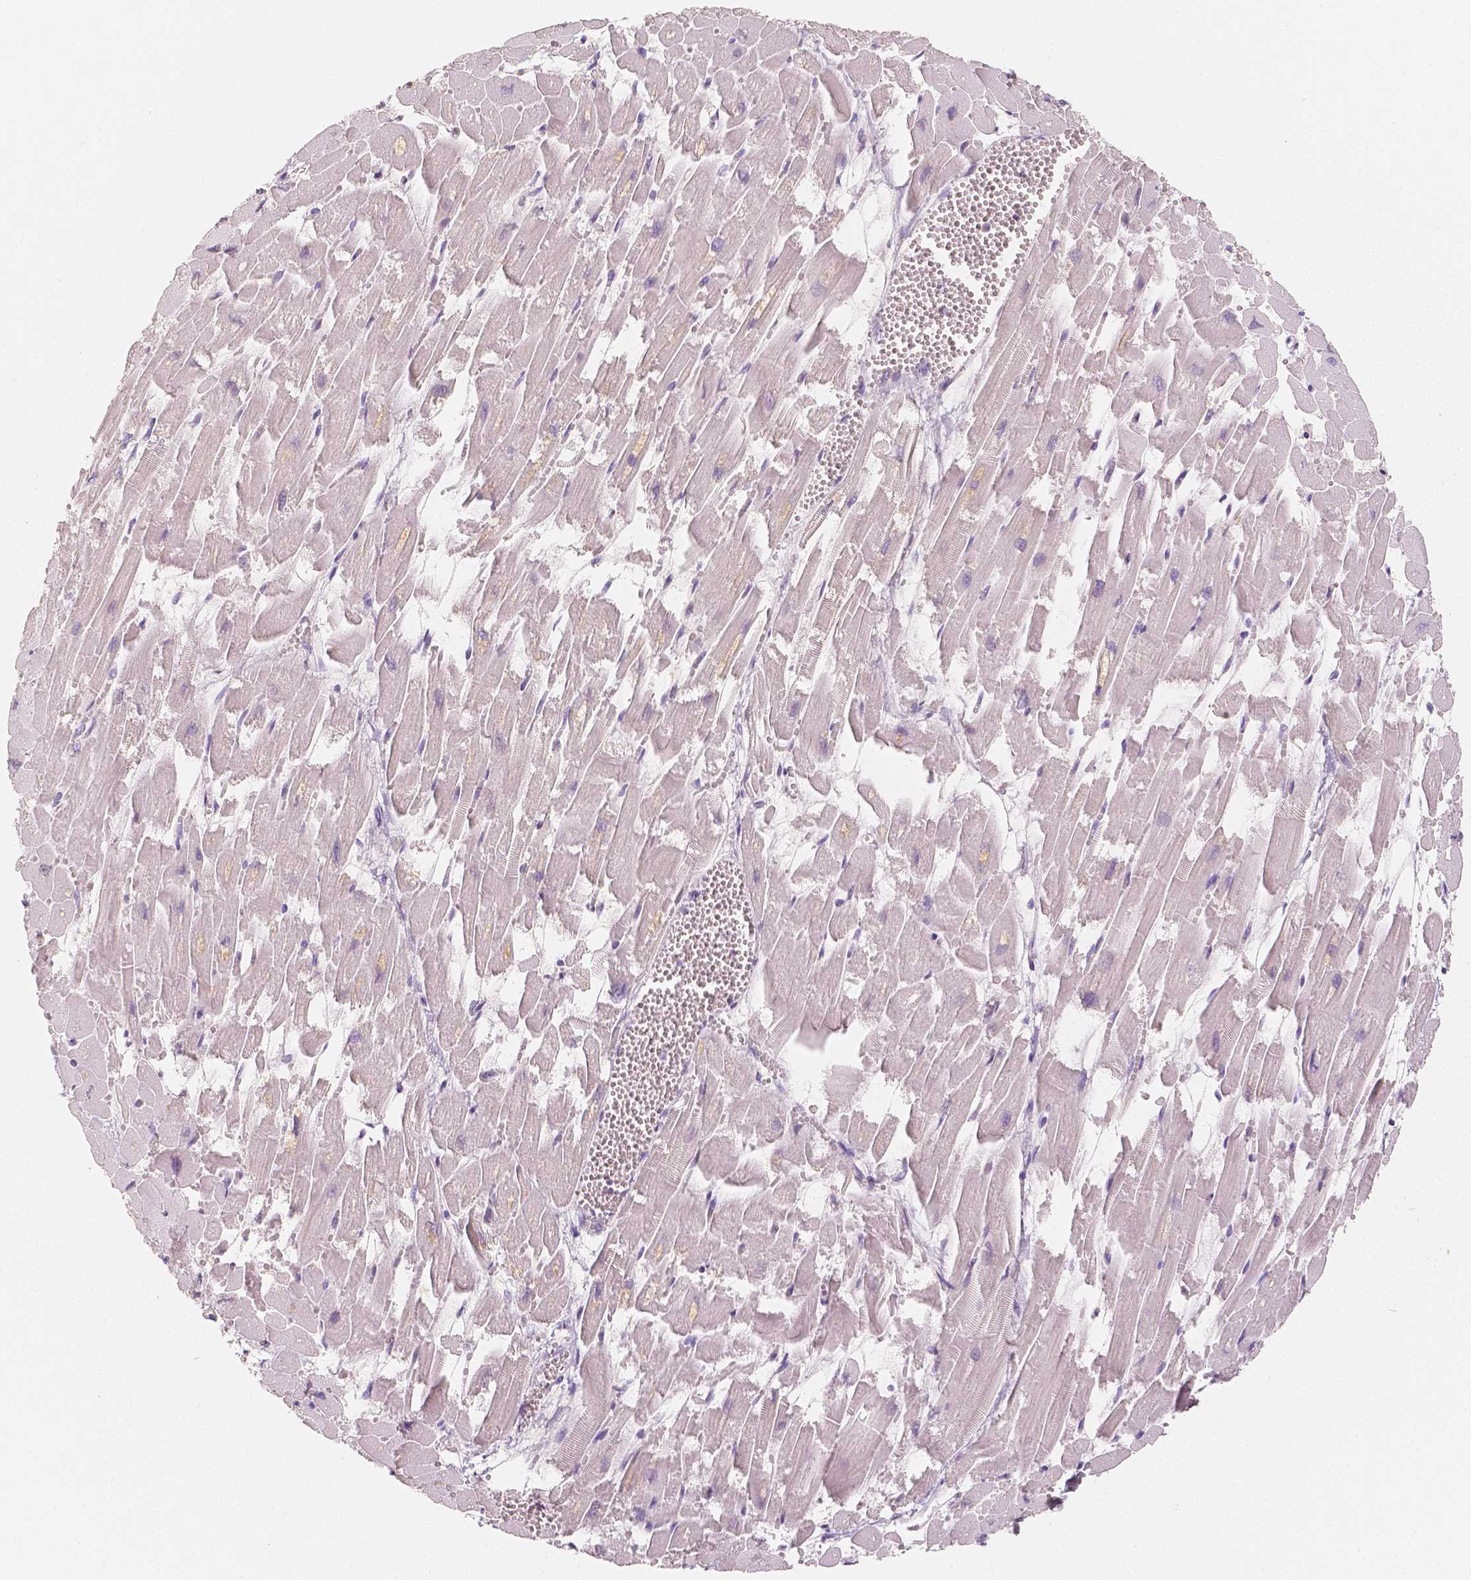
{"staining": {"intensity": "negative", "quantity": "none", "location": "none"}, "tissue": "heart muscle", "cell_type": "Cardiomyocytes", "image_type": "normal", "snomed": [{"axis": "morphology", "description": "Normal tissue, NOS"}, {"axis": "topography", "description": "Heart"}], "caption": "DAB (3,3'-diaminobenzidine) immunohistochemical staining of normal human heart muscle displays no significant positivity in cardiomyocytes. (DAB immunohistochemistry (IHC) visualized using brightfield microscopy, high magnification).", "gene": "NECAB2", "patient": {"sex": "female", "age": 52}}